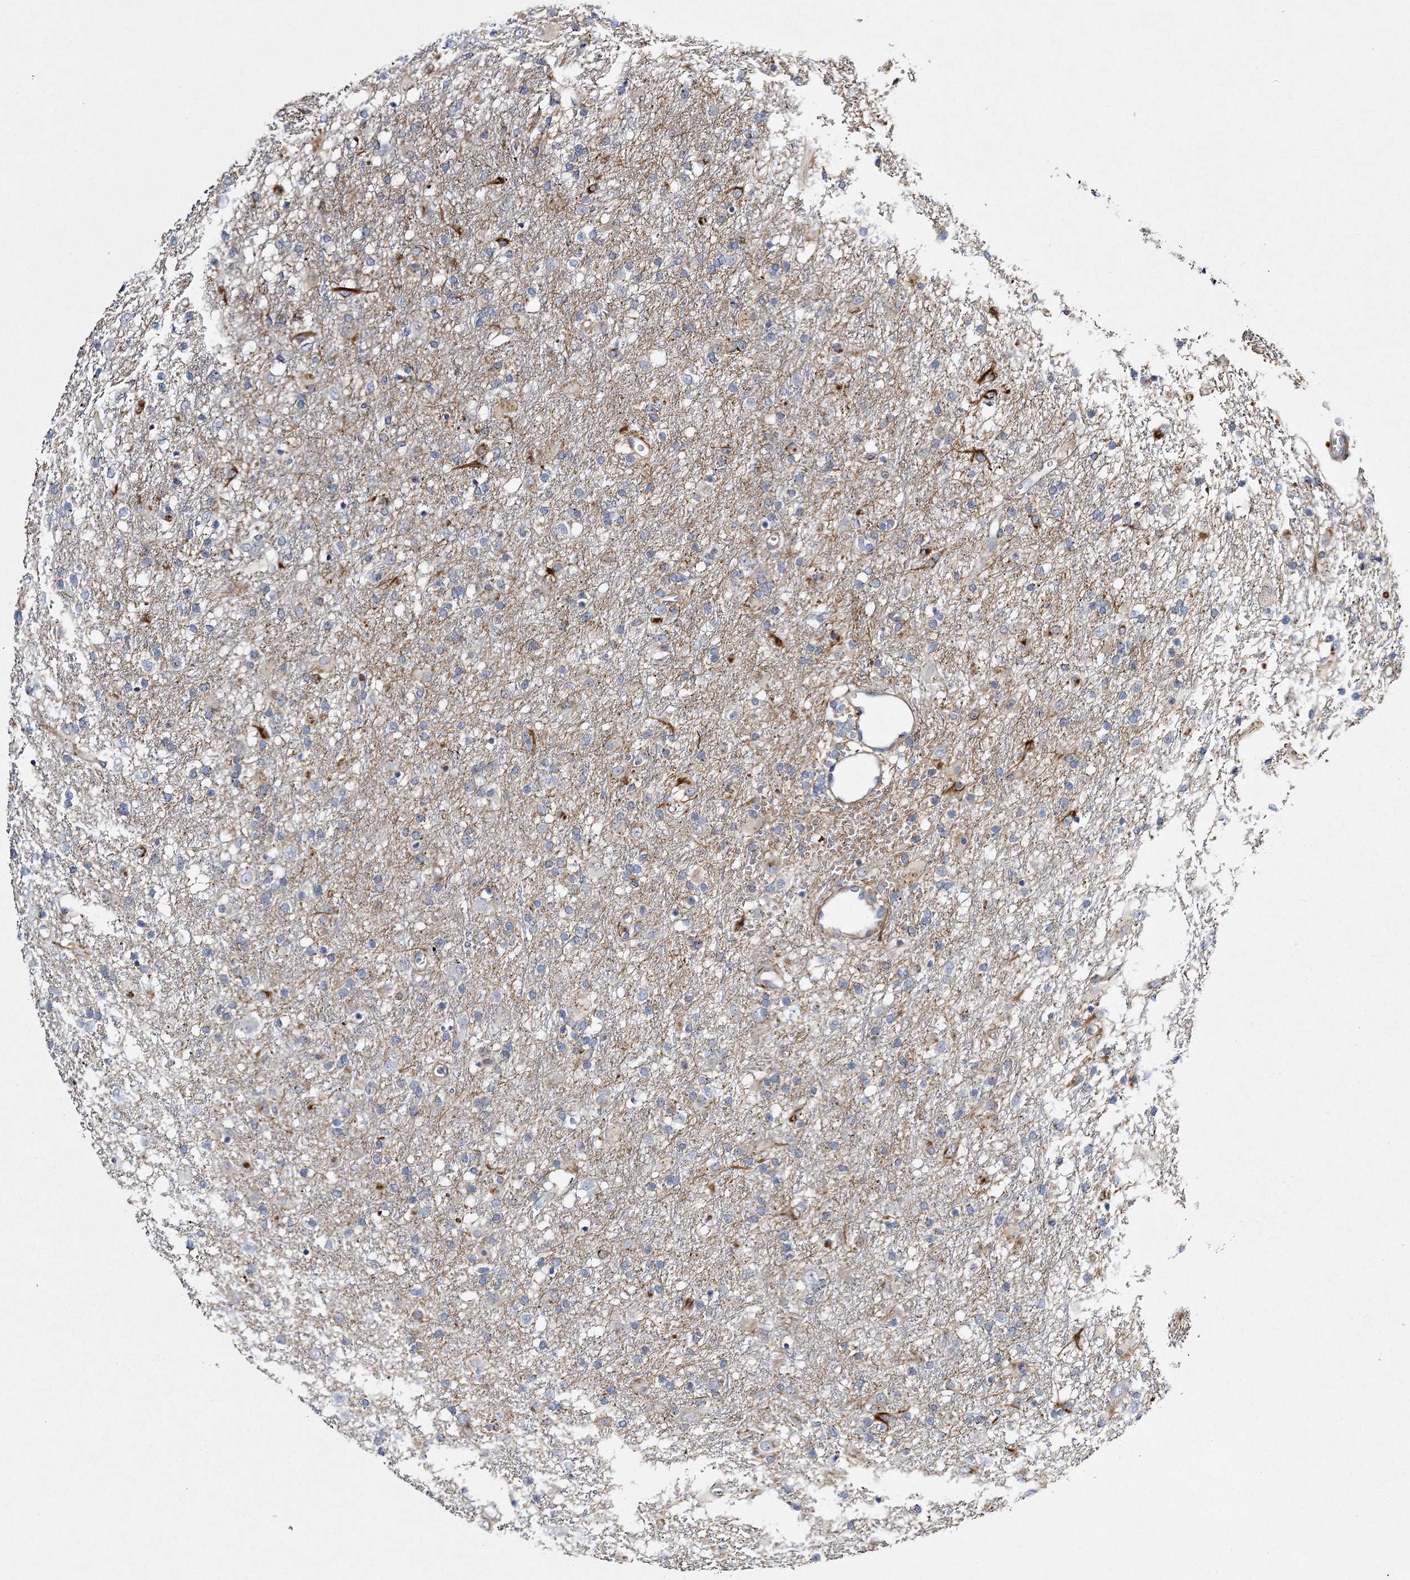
{"staining": {"intensity": "negative", "quantity": "none", "location": "none"}, "tissue": "glioma", "cell_type": "Tumor cells", "image_type": "cancer", "snomed": [{"axis": "morphology", "description": "Glioma, malignant, Low grade"}, {"axis": "topography", "description": "Brain"}], "caption": "Malignant low-grade glioma stained for a protein using immunohistochemistry reveals no expression tumor cells.", "gene": "CALN1", "patient": {"sex": "male", "age": 65}}